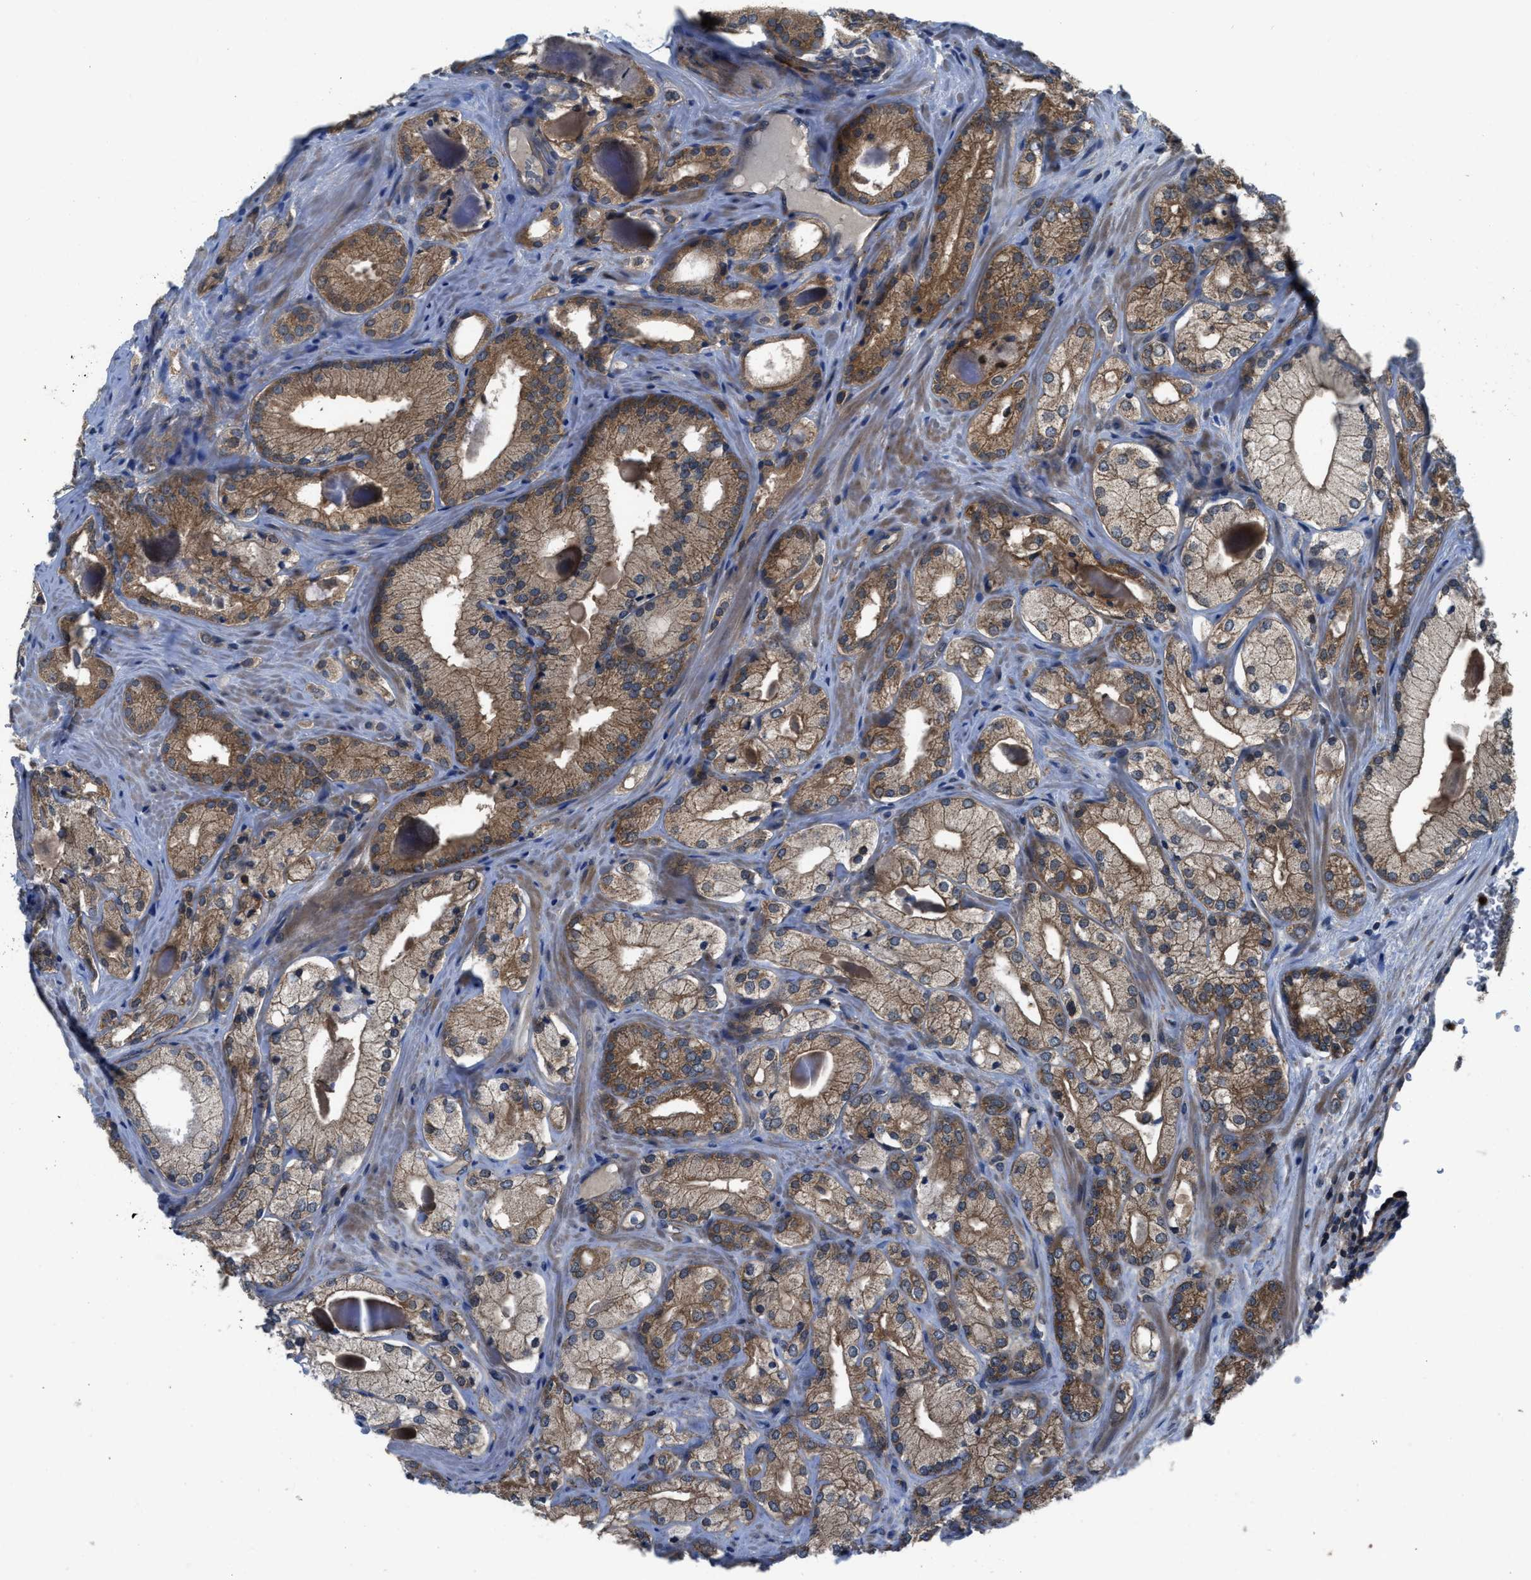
{"staining": {"intensity": "moderate", "quantity": "25%-75%", "location": "cytoplasmic/membranous"}, "tissue": "prostate cancer", "cell_type": "Tumor cells", "image_type": "cancer", "snomed": [{"axis": "morphology", "description": "Adenocarcinoma, Low grade"}, {"axis": "topography", "description": "Prostate"}], "caption": "Tumor cells demonstrate medium levels of moderate cytoplasmic/membranous positivity in approximately 25%-75% of cells in human prostate adenocarcinoma (low-grade). Nuclei are stained in blue.", "gene": "USP25", "patient": {"sex": "male", "age": 65}}